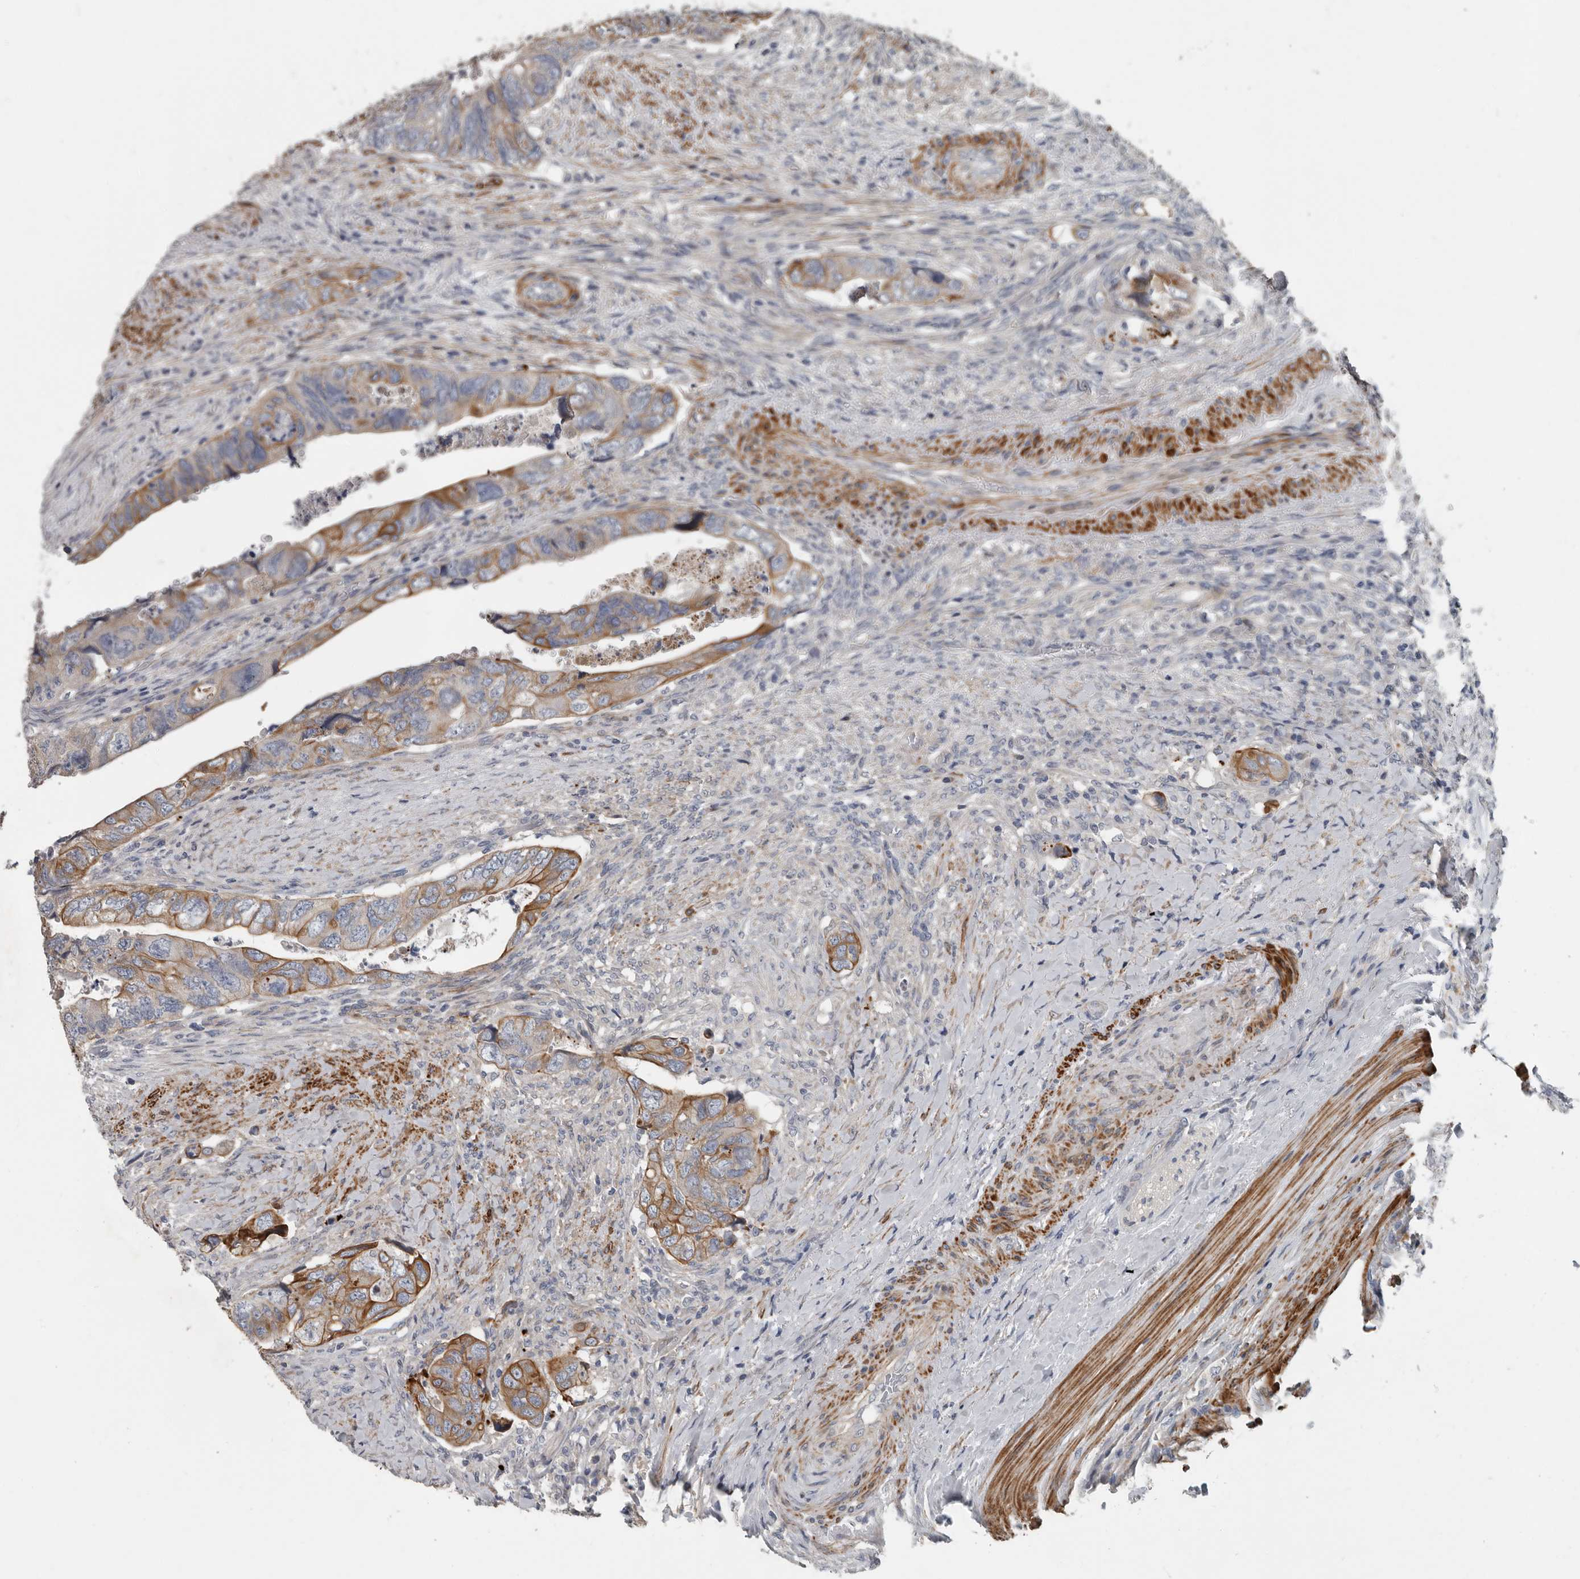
{"staining": {"intensity": "moderate", "quantity": "25%-75%", "location": "cytoplasmic/membranous"}, "tissue": "colorectal cancer", "cell_type": "Tumor cells", "image_type": "cancer", "snomed": [{"axis": "morphology", "description": "Adenocarcinoma, NOS"}, {"axis": "topography", "description": "Rectum"}], "caption": "Immunohistochemical staining of human colorectal cancer shows medium levels of moderate cytoplasmic/membranous positivity in about 25%-75% of tumor cells.", "gene": "DPY19L4", "patient": {"sex": "male", "age": 63}}